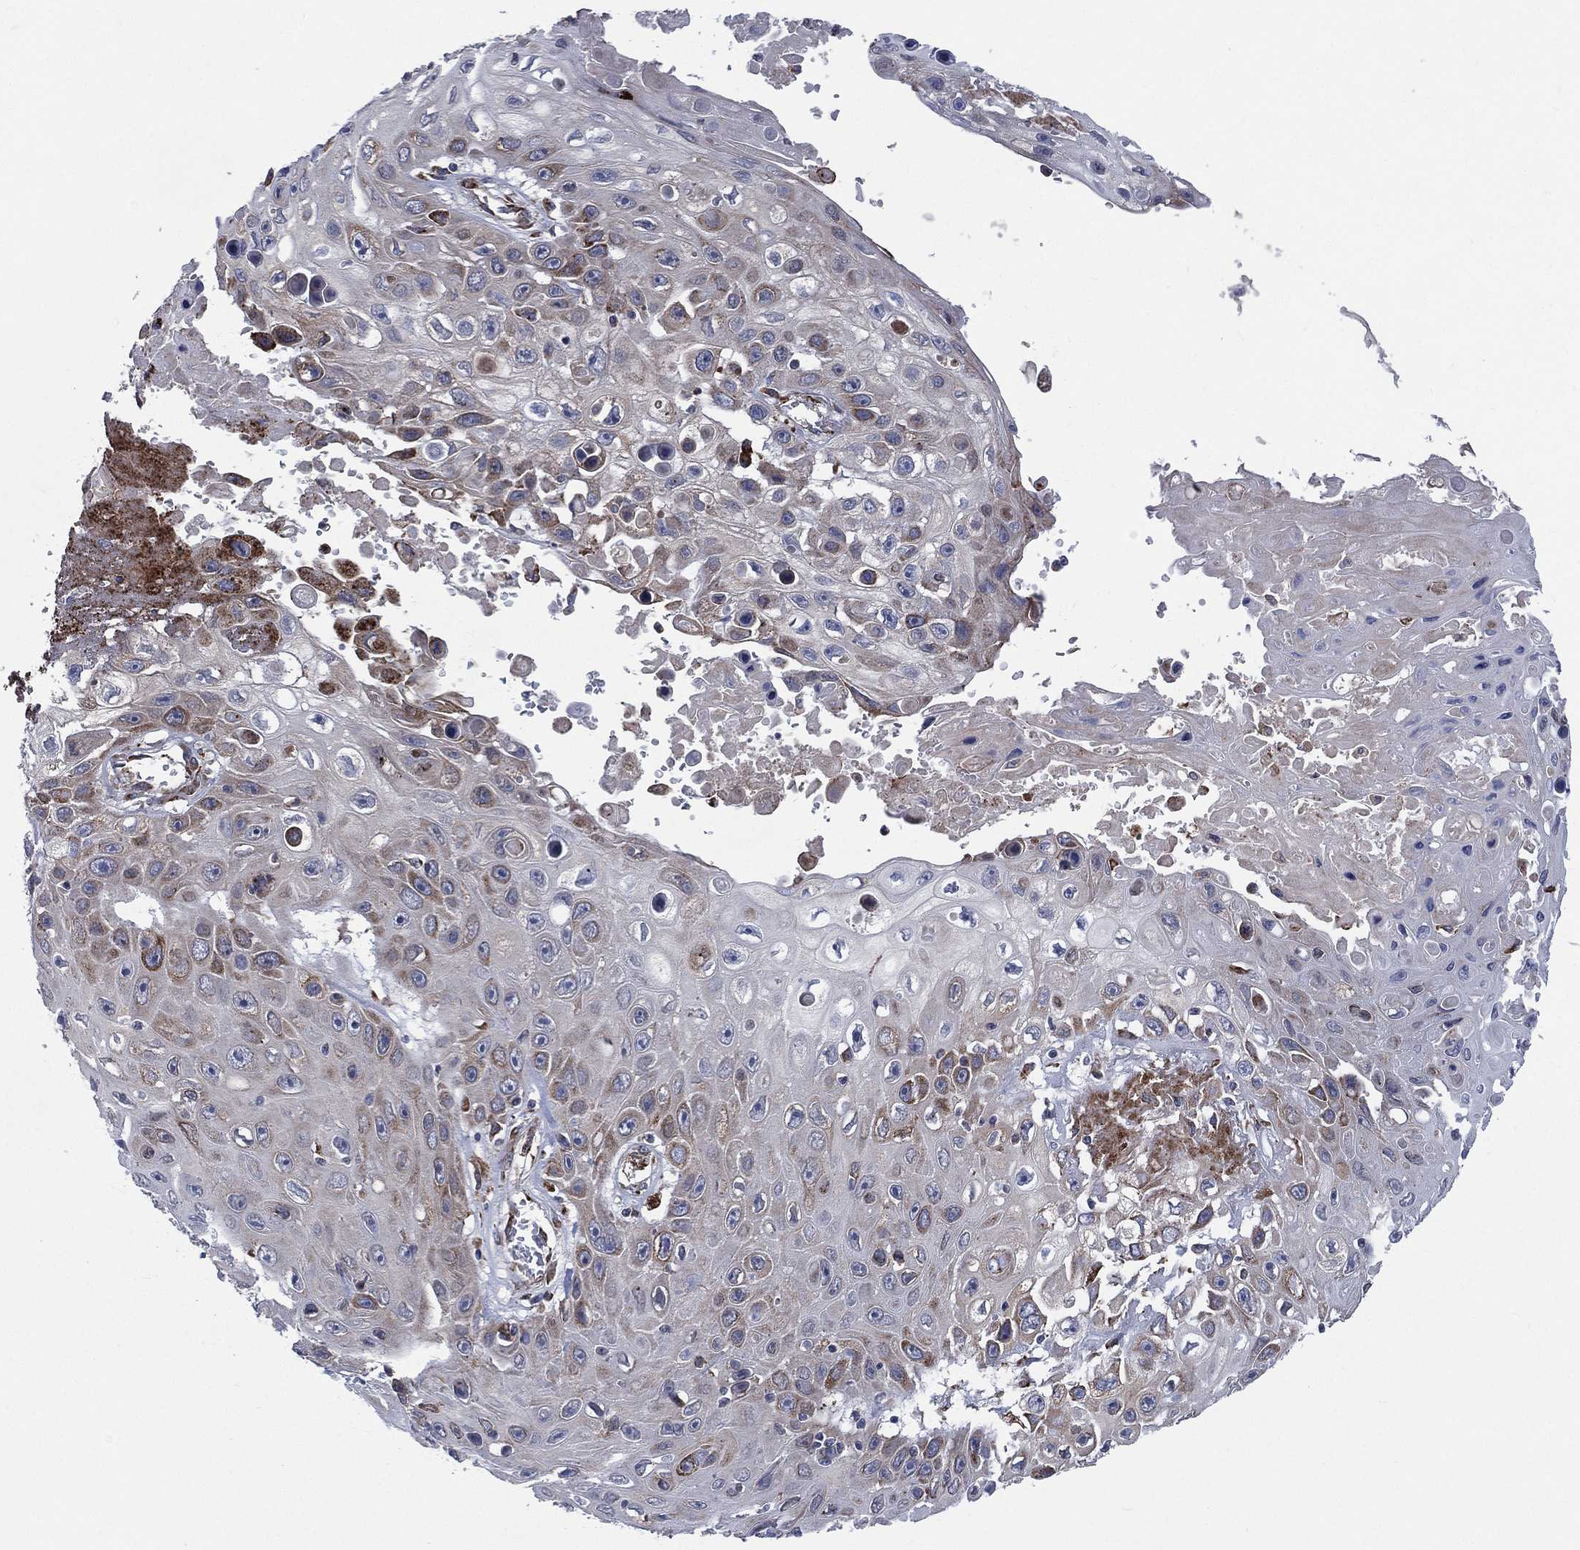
{"staining": {"intensity": "moderate", "quantity": "25%-75%", "location": "cytoplasmic/membranous"}, "tissue": "skin cancer", "cell_type": "Tumor cells", "image_type": "cancer", "snomed": [{"axis": "morphology", "description": "Squamous cell carcinoma, NOS"}, {"axis": "topography", "description": "Skin"}], "caption": "A brown stain shows moderate cytoplasmic/membranous staining of a protein in skin squamous cell carcinoma tumor cells.", "gene": "CCDC159", "patient": {"sex": "male", "age": 82}}